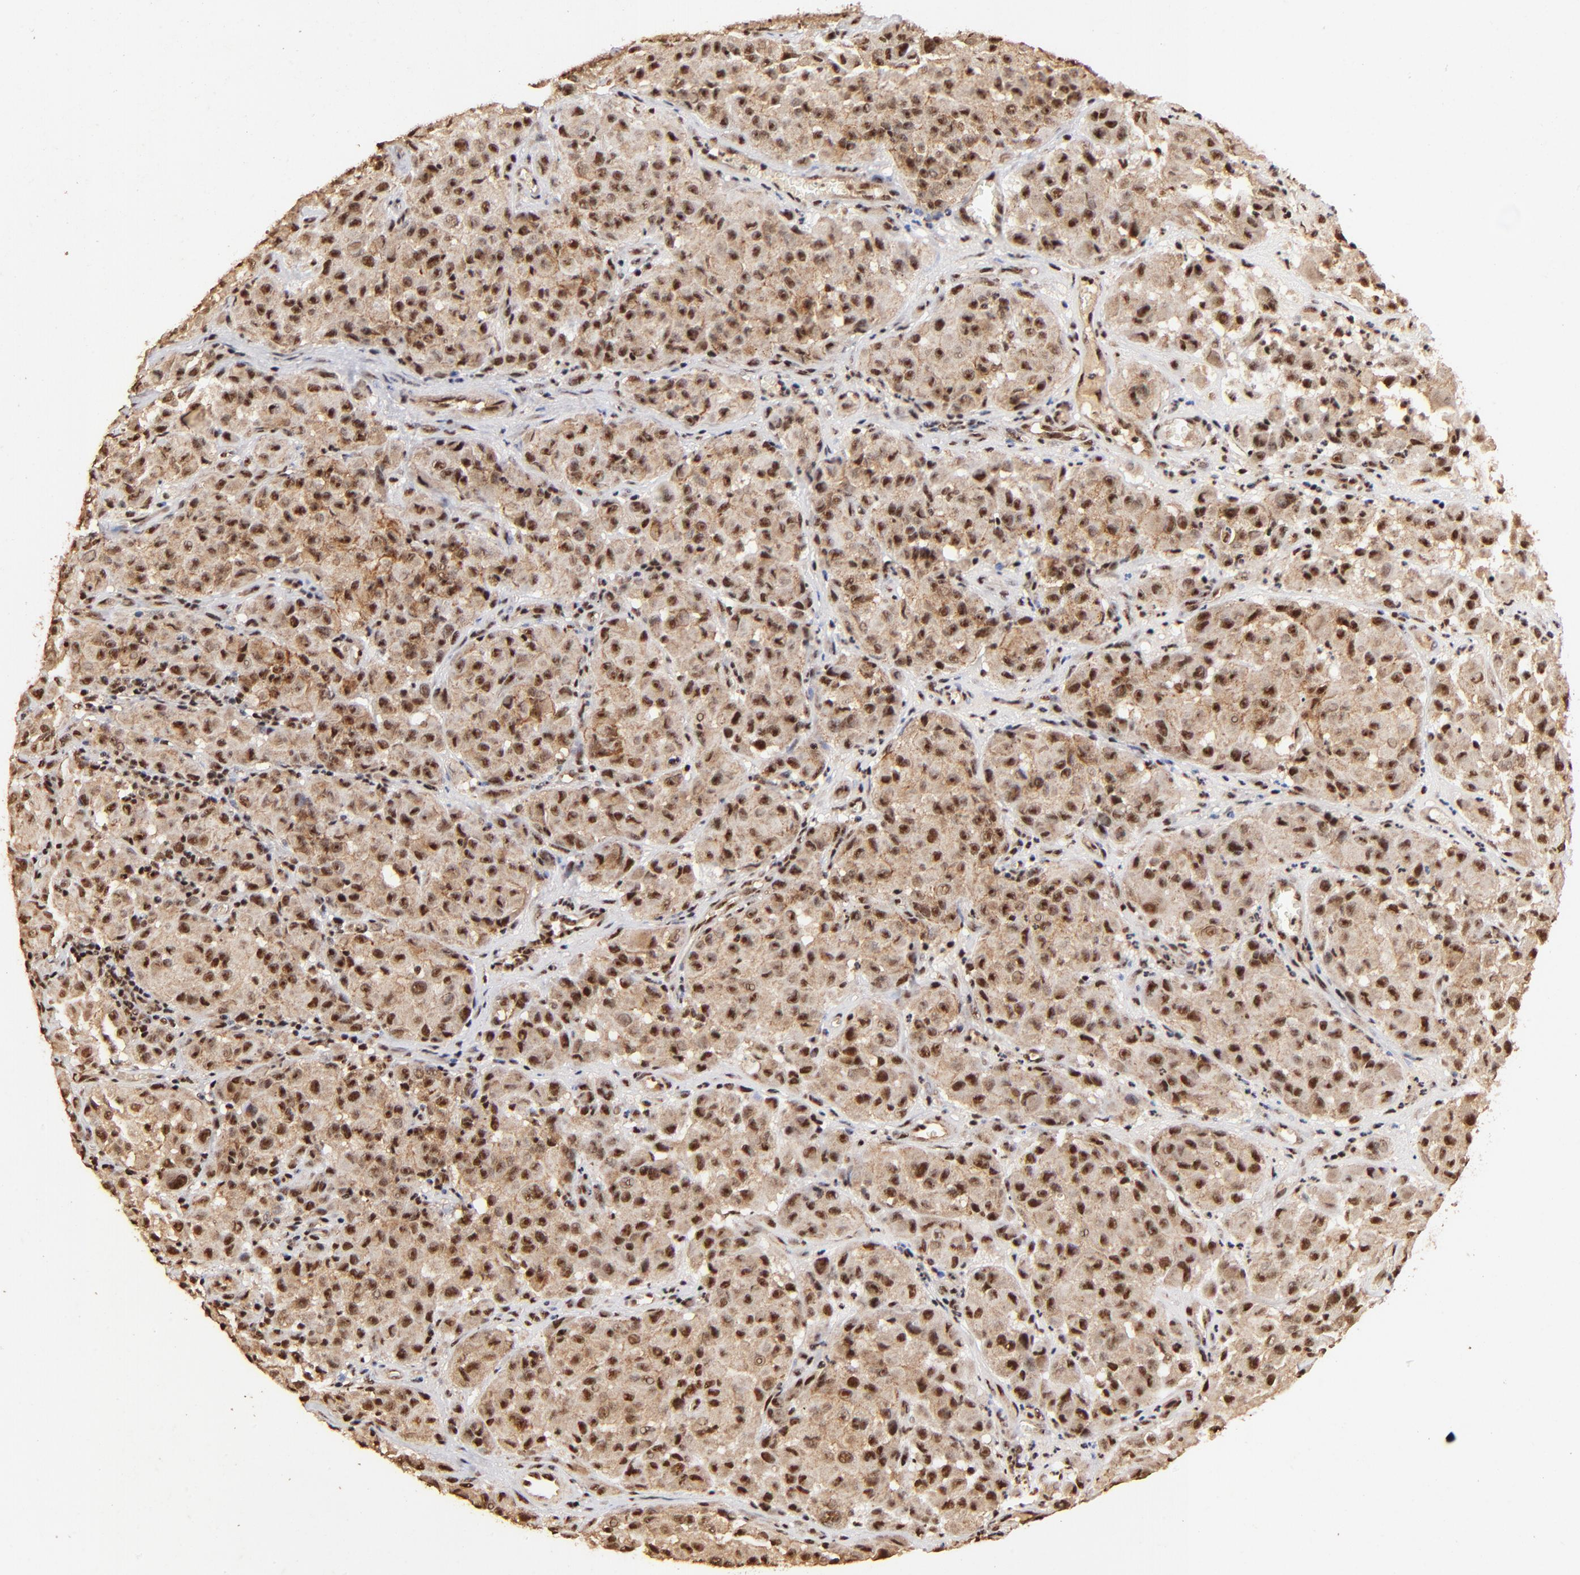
{"staining": {"intensity": "strong", "quantity": ">75%", "location": "cytoplasmic/membranous,nuclear"}, "tissue": "melanoma", "cell_type": "Tumor cells", "image_type": "cancer", "snomed": [{"axis": "morphology", "description": "Malignant melanoma, NOS"}, {"axis": "topography", "description": "Skin"}], "caption": "There is high levels of strong cytoplasmic/membranous and nuclear expression in tumor cells of melanoma, as demonstrated by immunohistochemical staining (brown color).", "gene": "MED12", "patient": {"sex": "female", "age": 21}}